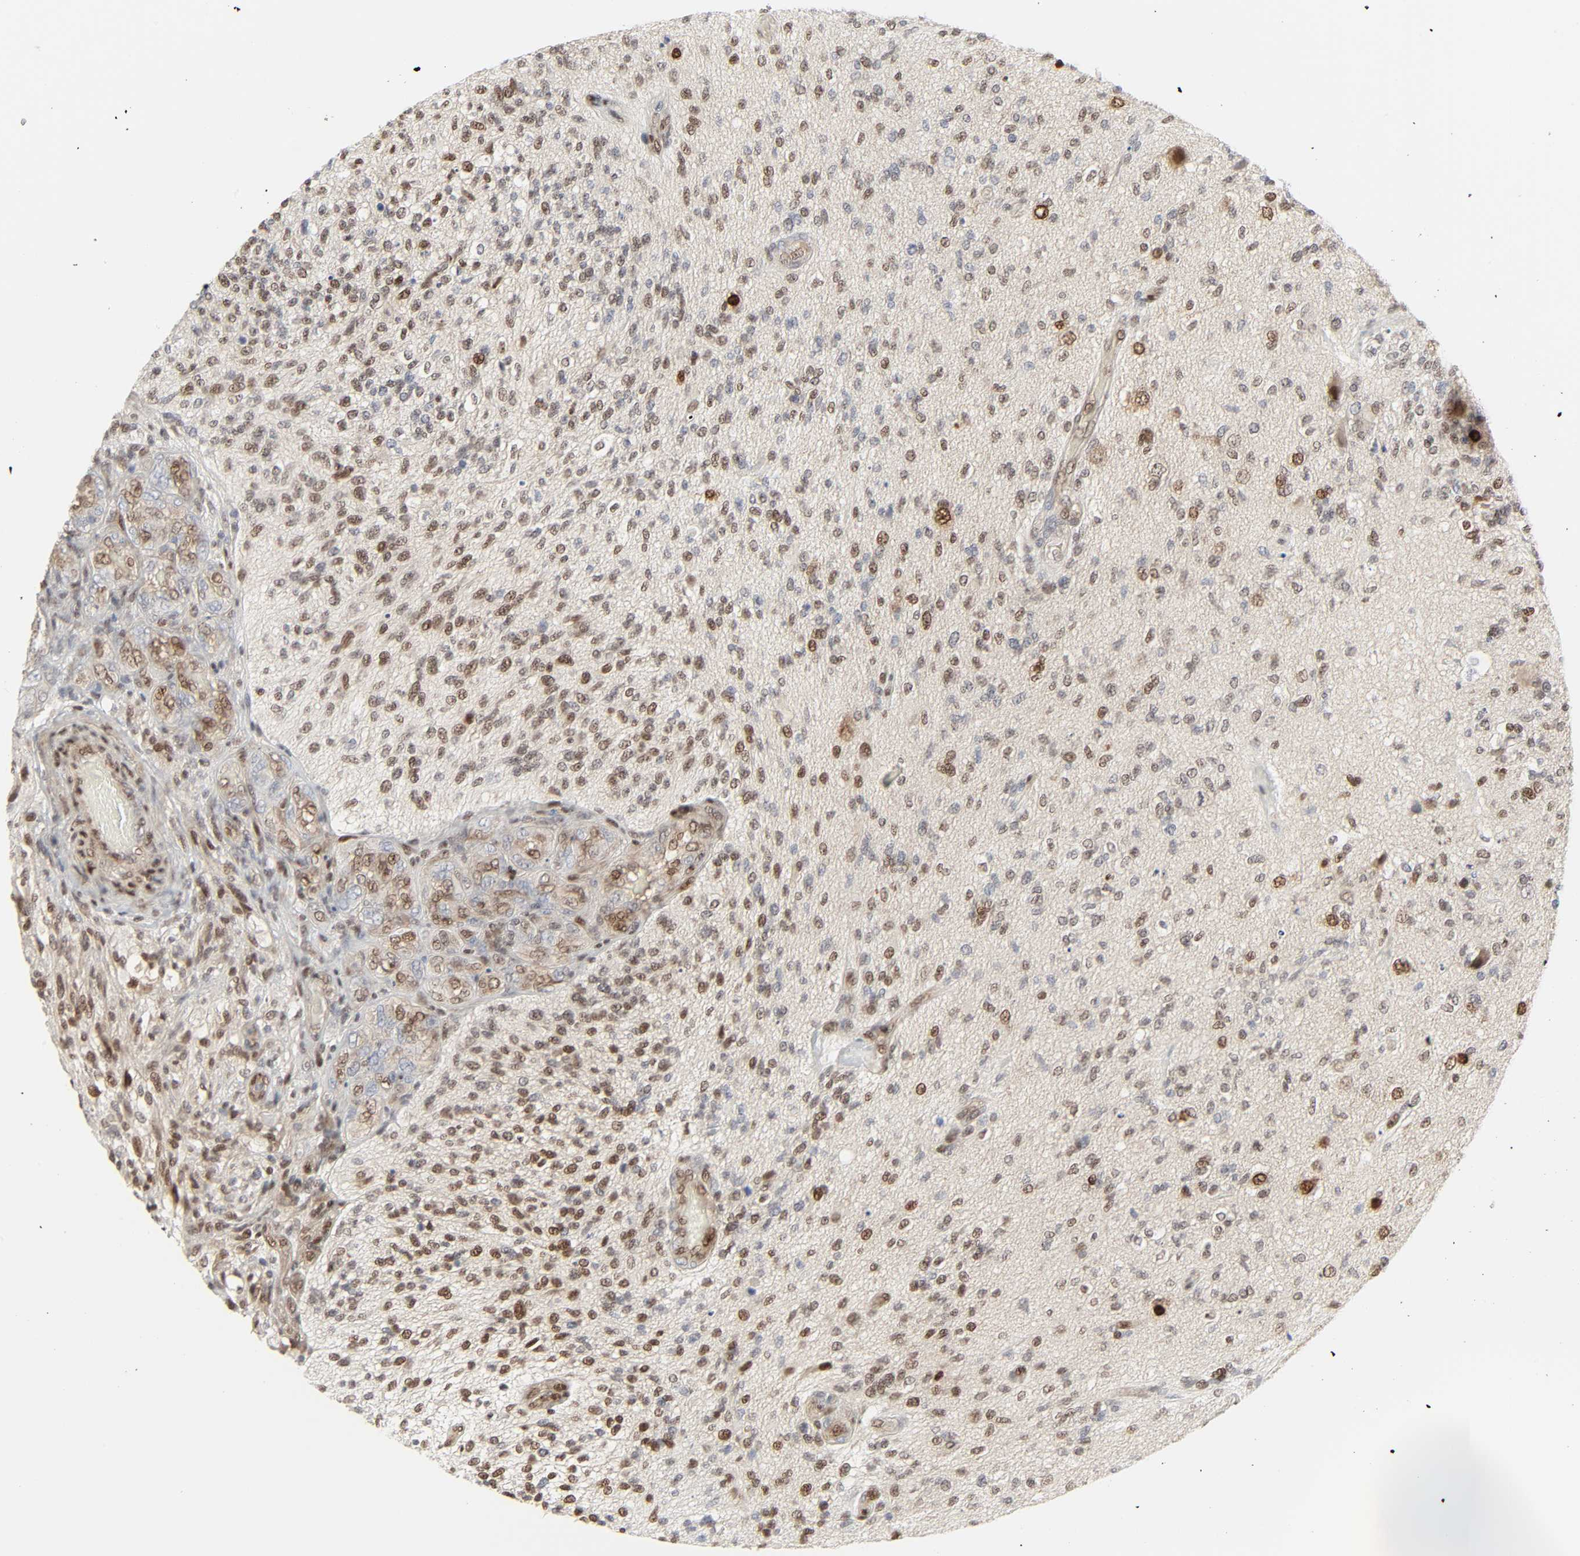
{"staining": {"intensity": "moderate", "quantity": ">75%", "location": "nuclear"}, "tissue": "glioma", "cell_type": "Tumor cells", "image_type": "cancer", "snomed": [{"axis": "morphology", "description": "Normal tissue, NOS"}, {"axis": "morphology", "description": "Glioma, malignant, High grade"}, {"axis": "topography", "description": "Cerebral cortex"}], "caption": "IHC image of neoplastic tissue: malignant high-grade glioma stained using immunohistochemistry shows medium levels of moderate protein expression localized specifically in the nuclear of tumor cells, appearing as a nuclear brown color.", "gene": "ZBTB16", "patient": {"sex": "male", "age": 75}}